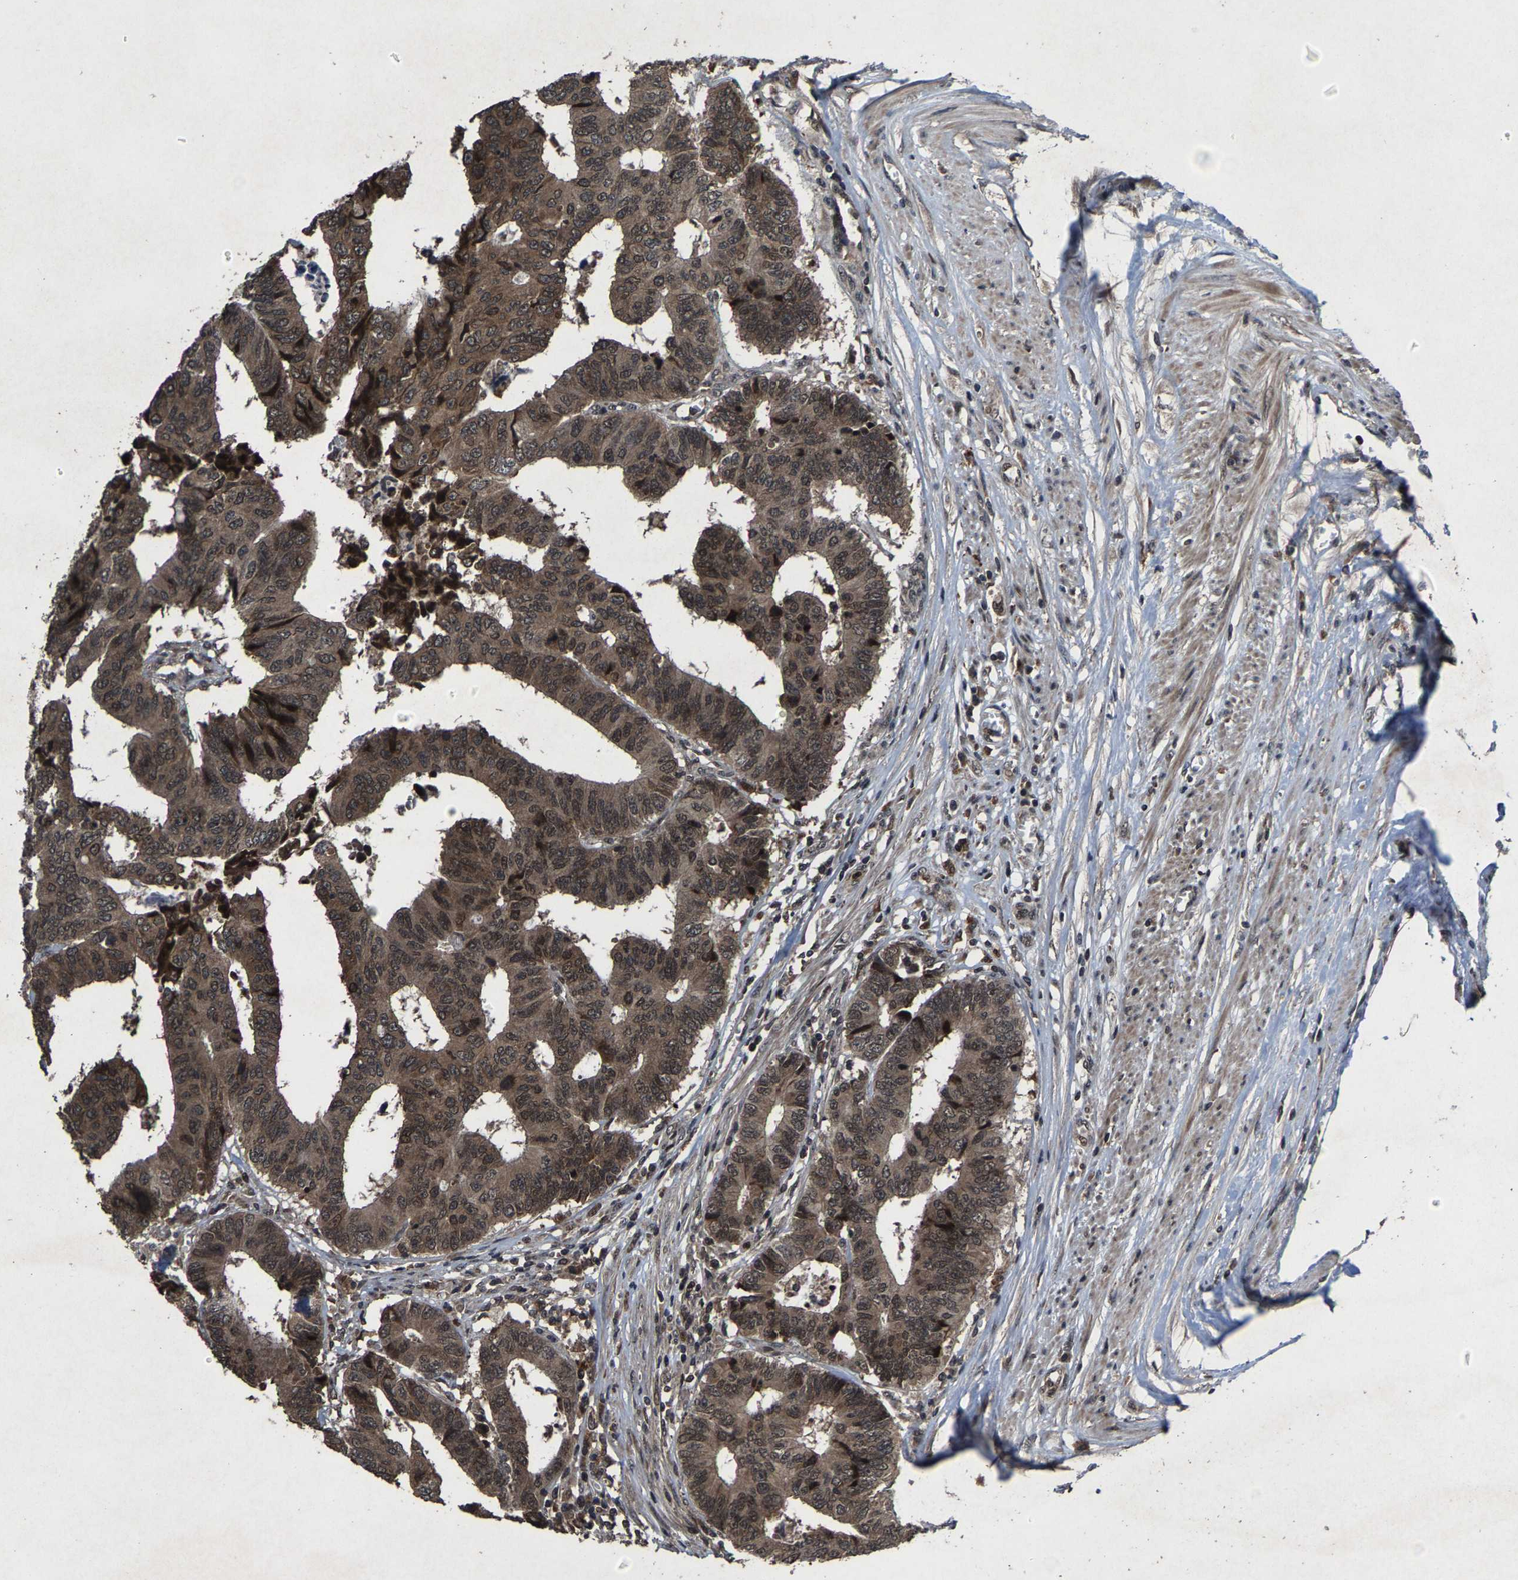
{"staining": {"intensity": "moderate", "quantity": ">75%", "location": "cytoplasmic/membranous,nuclear"}, "tissue": "colorectal cancer", "cell_type": "Tumor cells", "image_type": "cancer", "snomed": [{"axis": "morphology", "description": "Adenocarcinoma, NOS"}, {"axis": "topography", "description": "Rectum"}], "caption": "Immunohistochemistry (IHC) image of human adenocarcinoma (colorectal) stained for a protein (brown), which displays medium levels of moderate cytoplasmic/membranous and nuclear staining in approximately >75% of tumor cells.", "gene": "HAUS6", "patient": {"sex": "male", "age": 84}}